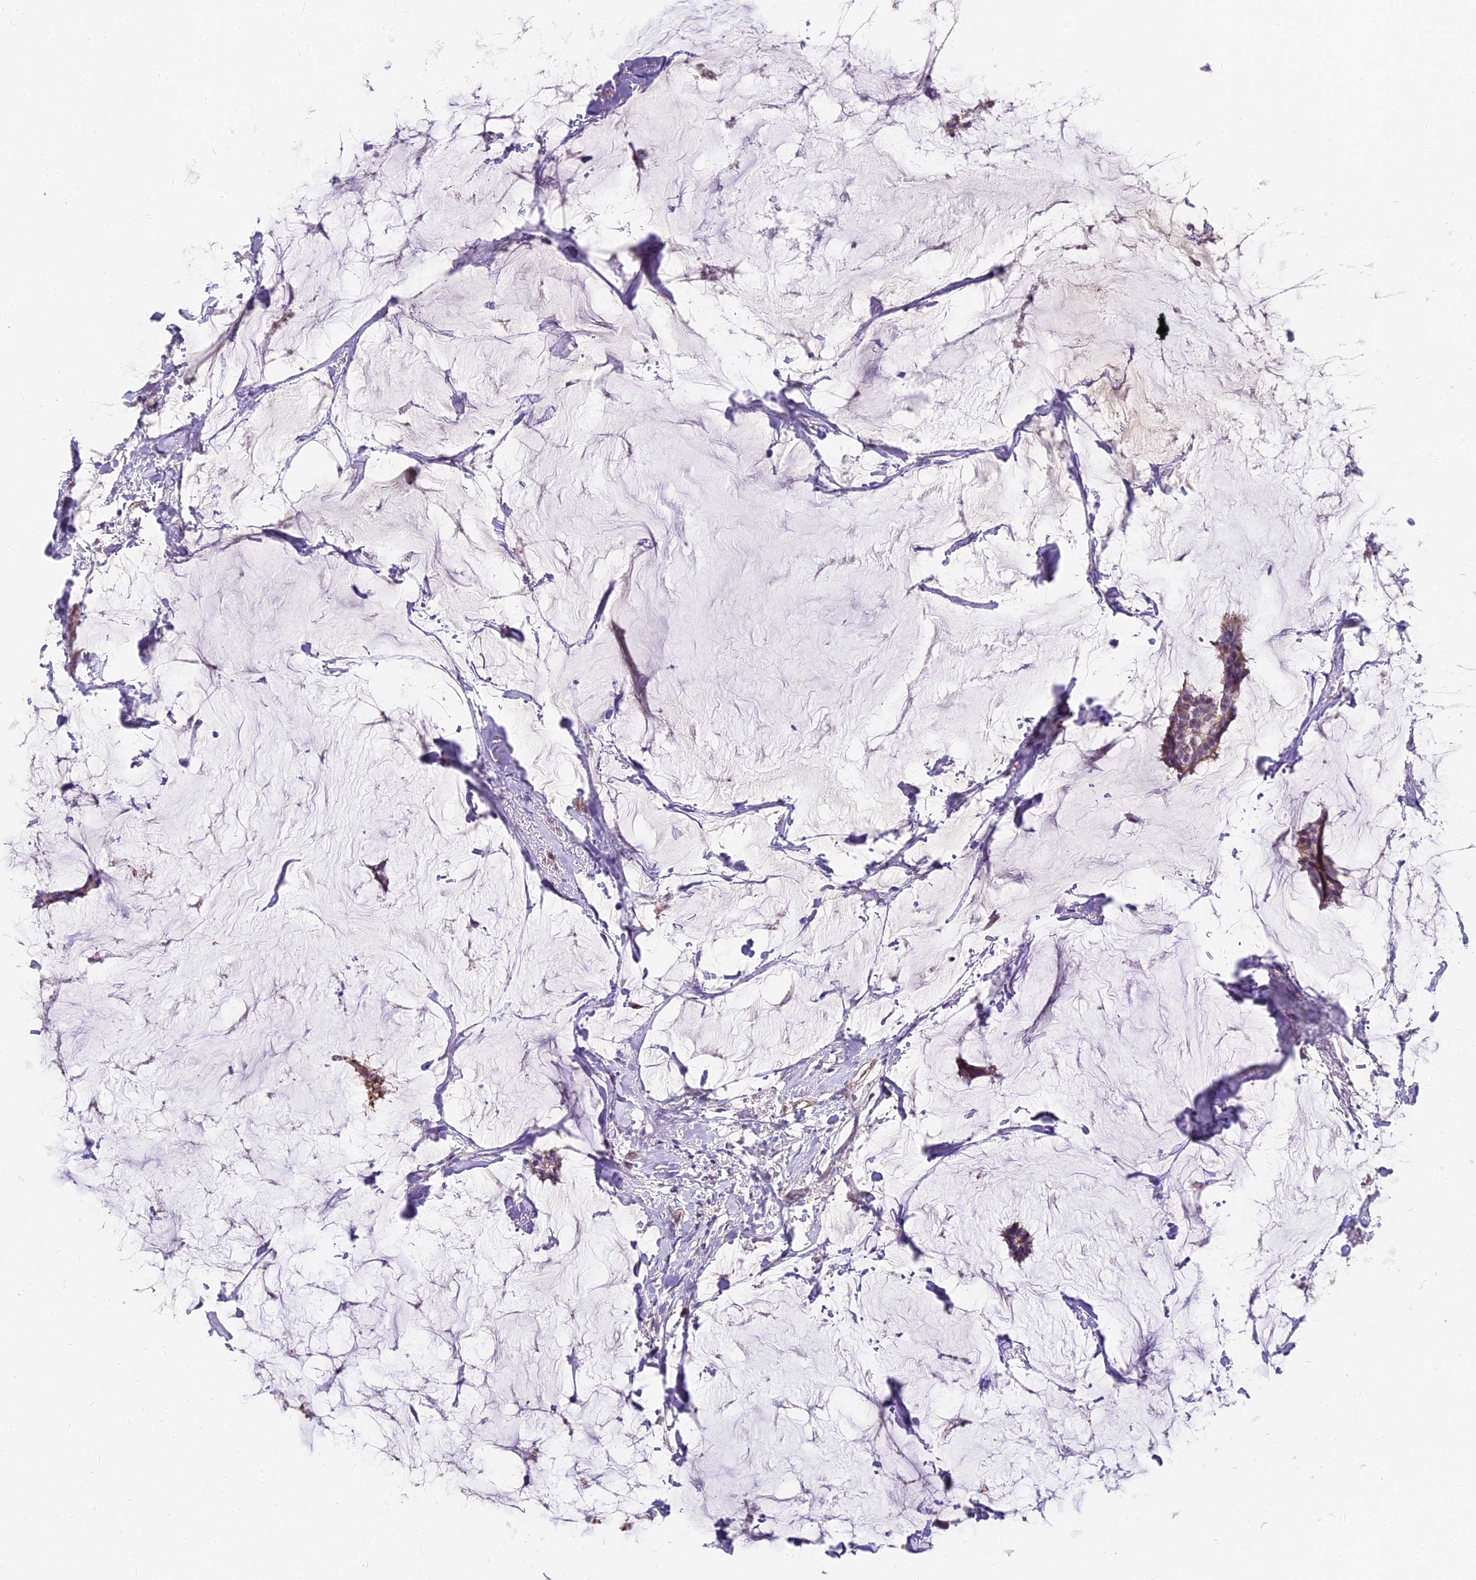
{"staining": {"intensity": "weak", "quantity": ">75%", "location": "cytoplasmic/membranous"}, "tissue": "breast cancer", "cell_type": "Tumor cells", "image_type": "cancer", "snomed": [{"axis": "morphology", "description": "Duct carcinoma"}, {"axis": "topography", "description": "Breast"}], "caption": "Tumor cells display low levels of weak cytoplasmic/membranous staining in about >75% of cells in human breast cancer.", "gene": "HLA-DOA", "patient": {"sex": "female", "age": 93}}